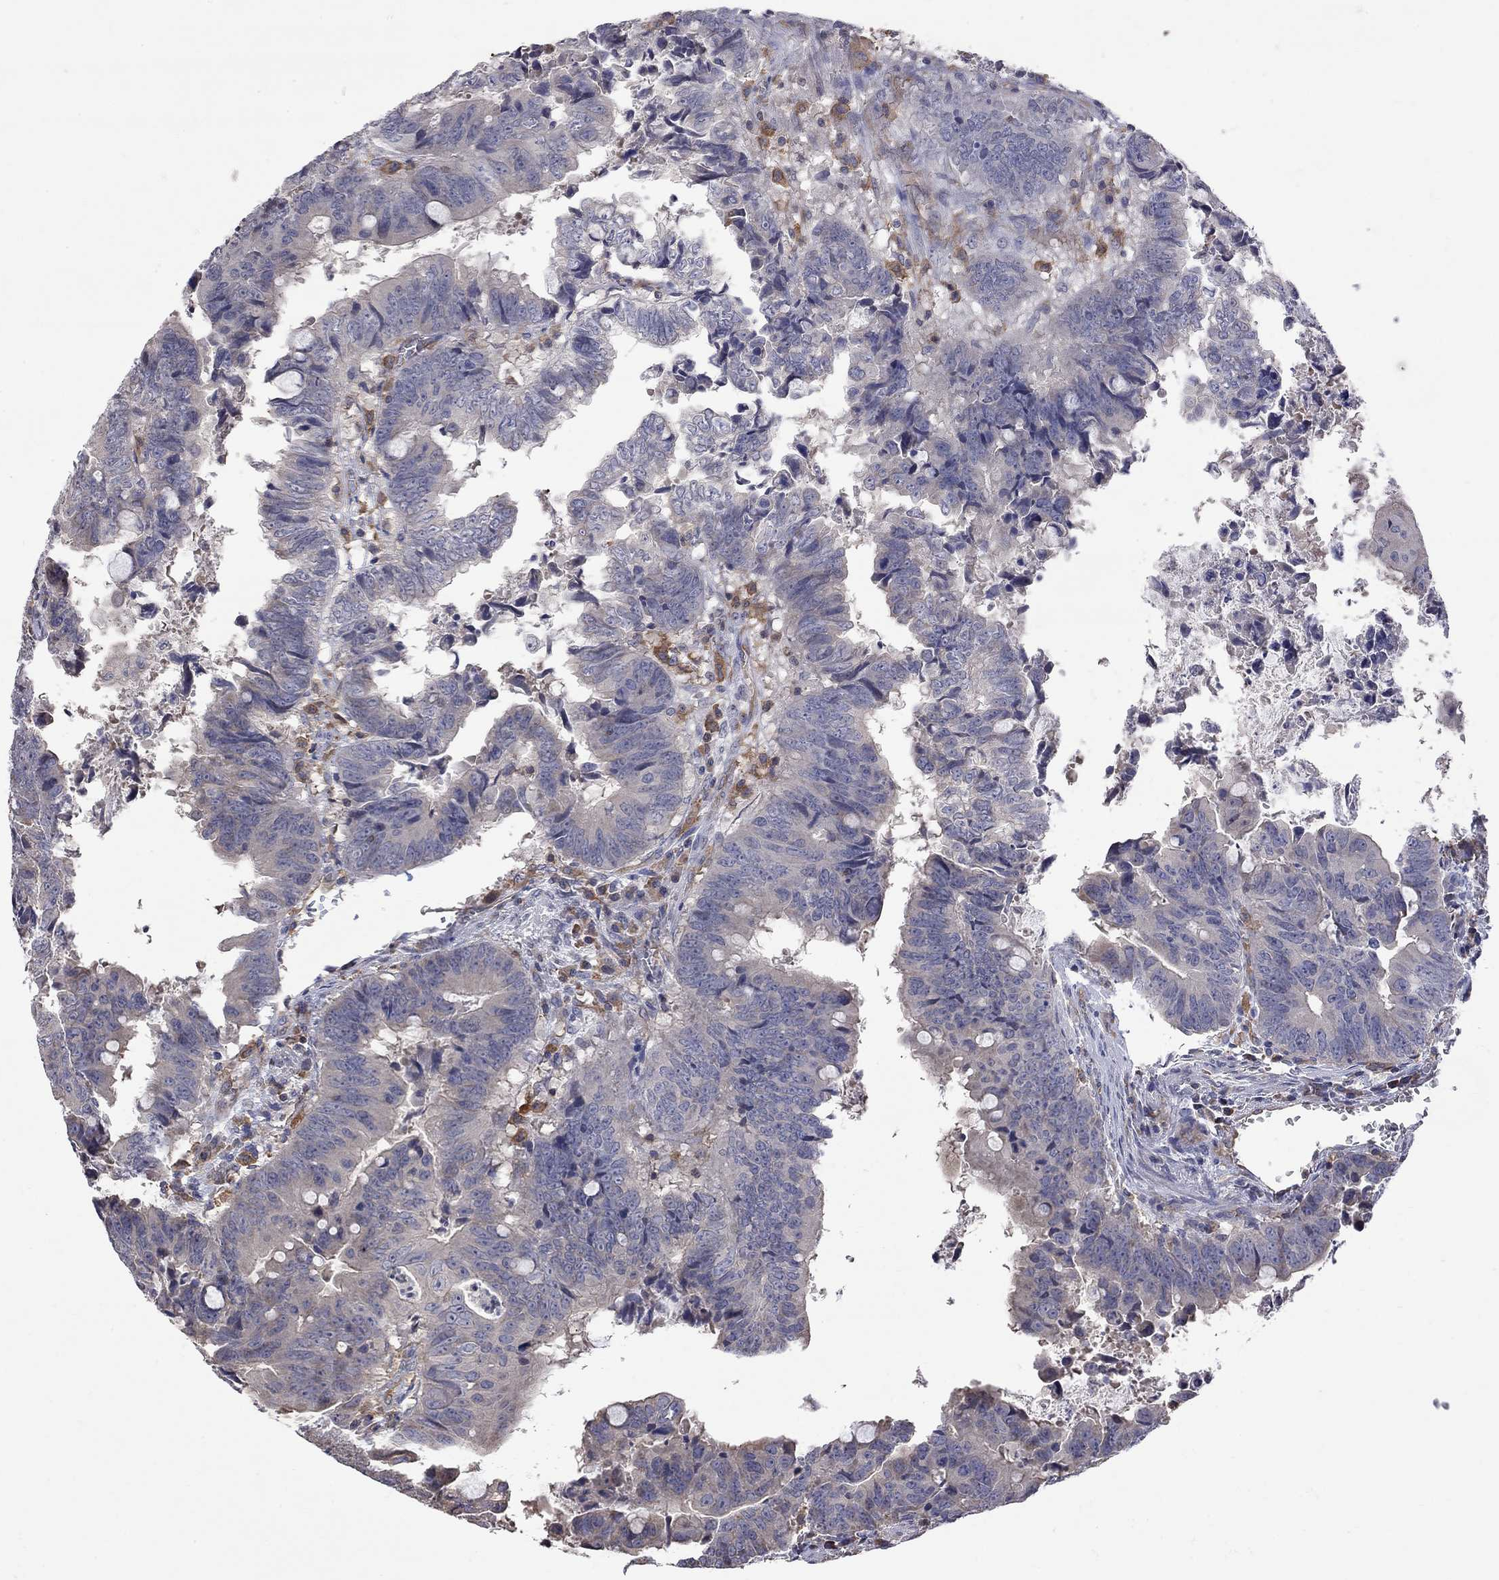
{"staining": {"intensity": "negative", "quantity": "none", "location": "none"}, "tissue": "colorectal cancer", "cell_type": "Tumor cells", "image_type": "cancer", "snomed": [{"axis": "morphology", "description": "Adenocarcinoma, NOS"}, {"axis": "topography", "description": "Colon"}], "caption": "There is no significant expression in tumor cells of colorectal cancer (adenocarcinoma).", "gene": "ABI3", "patient": {"sex": "female", "age": 82}}